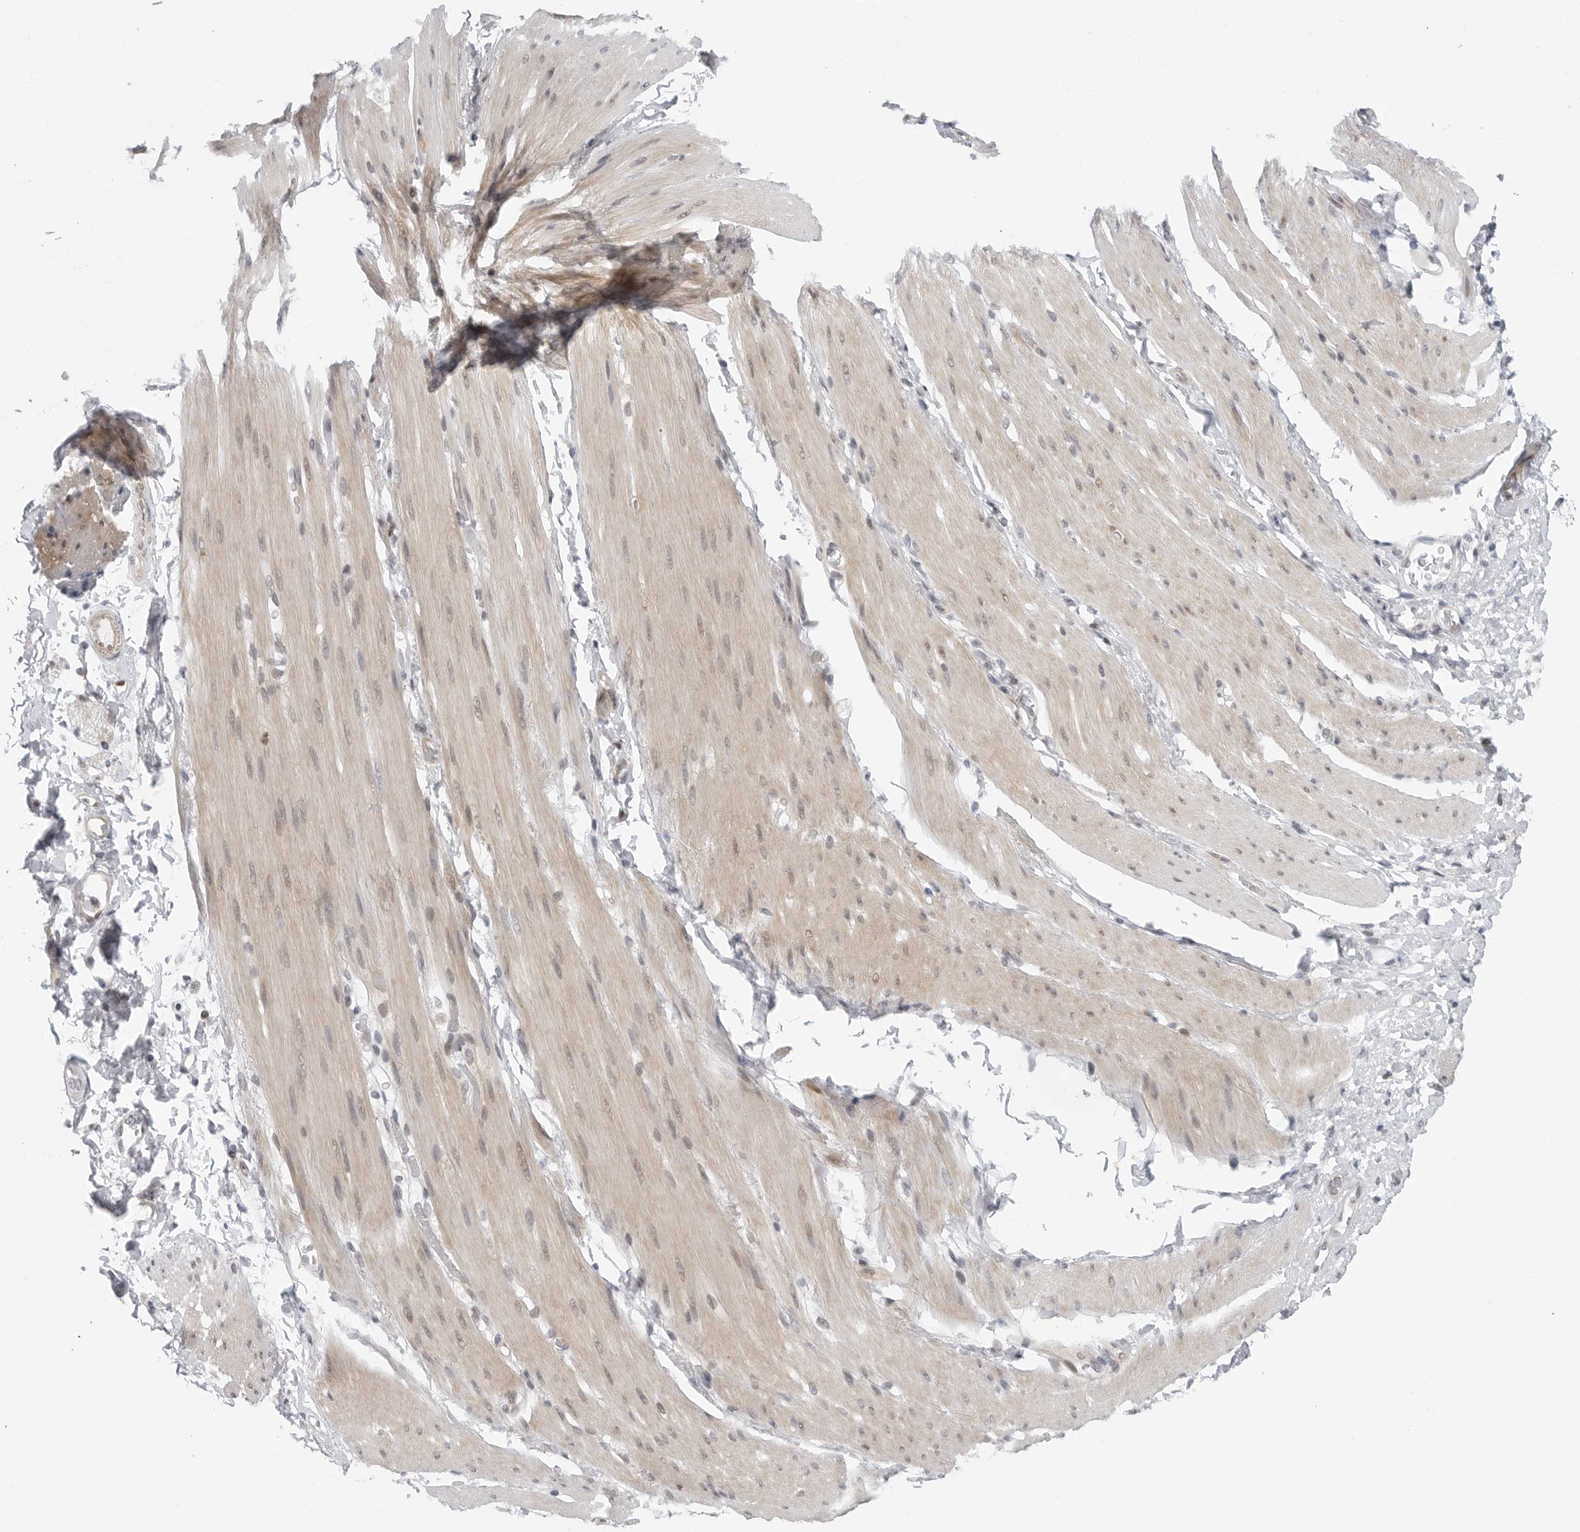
{"staining": {"intensity": "negative", "quantity": "none", "location": "none"}, "tissue": "smooth muscle", "cell_type": "Smooth muscle cells", "image_type": "normal", "snomed": [{"axis": "morphology", "description": "Normal tissue, NOS"}, {"axis": "topography", "description": "Smooth muscle"}, {"axis": "topography", "description": "Small intestine"}], "caption": "Immunohistochemistry (IHC) of normal human smooth muscle demonstrates no expression in smooth muscle cells. (DAB (3,3'-diaminobenzidine) IHC with hematoxylin counter stain).", "gene": "FAM135B", "patient": {"sex": "female", "age": 84}}